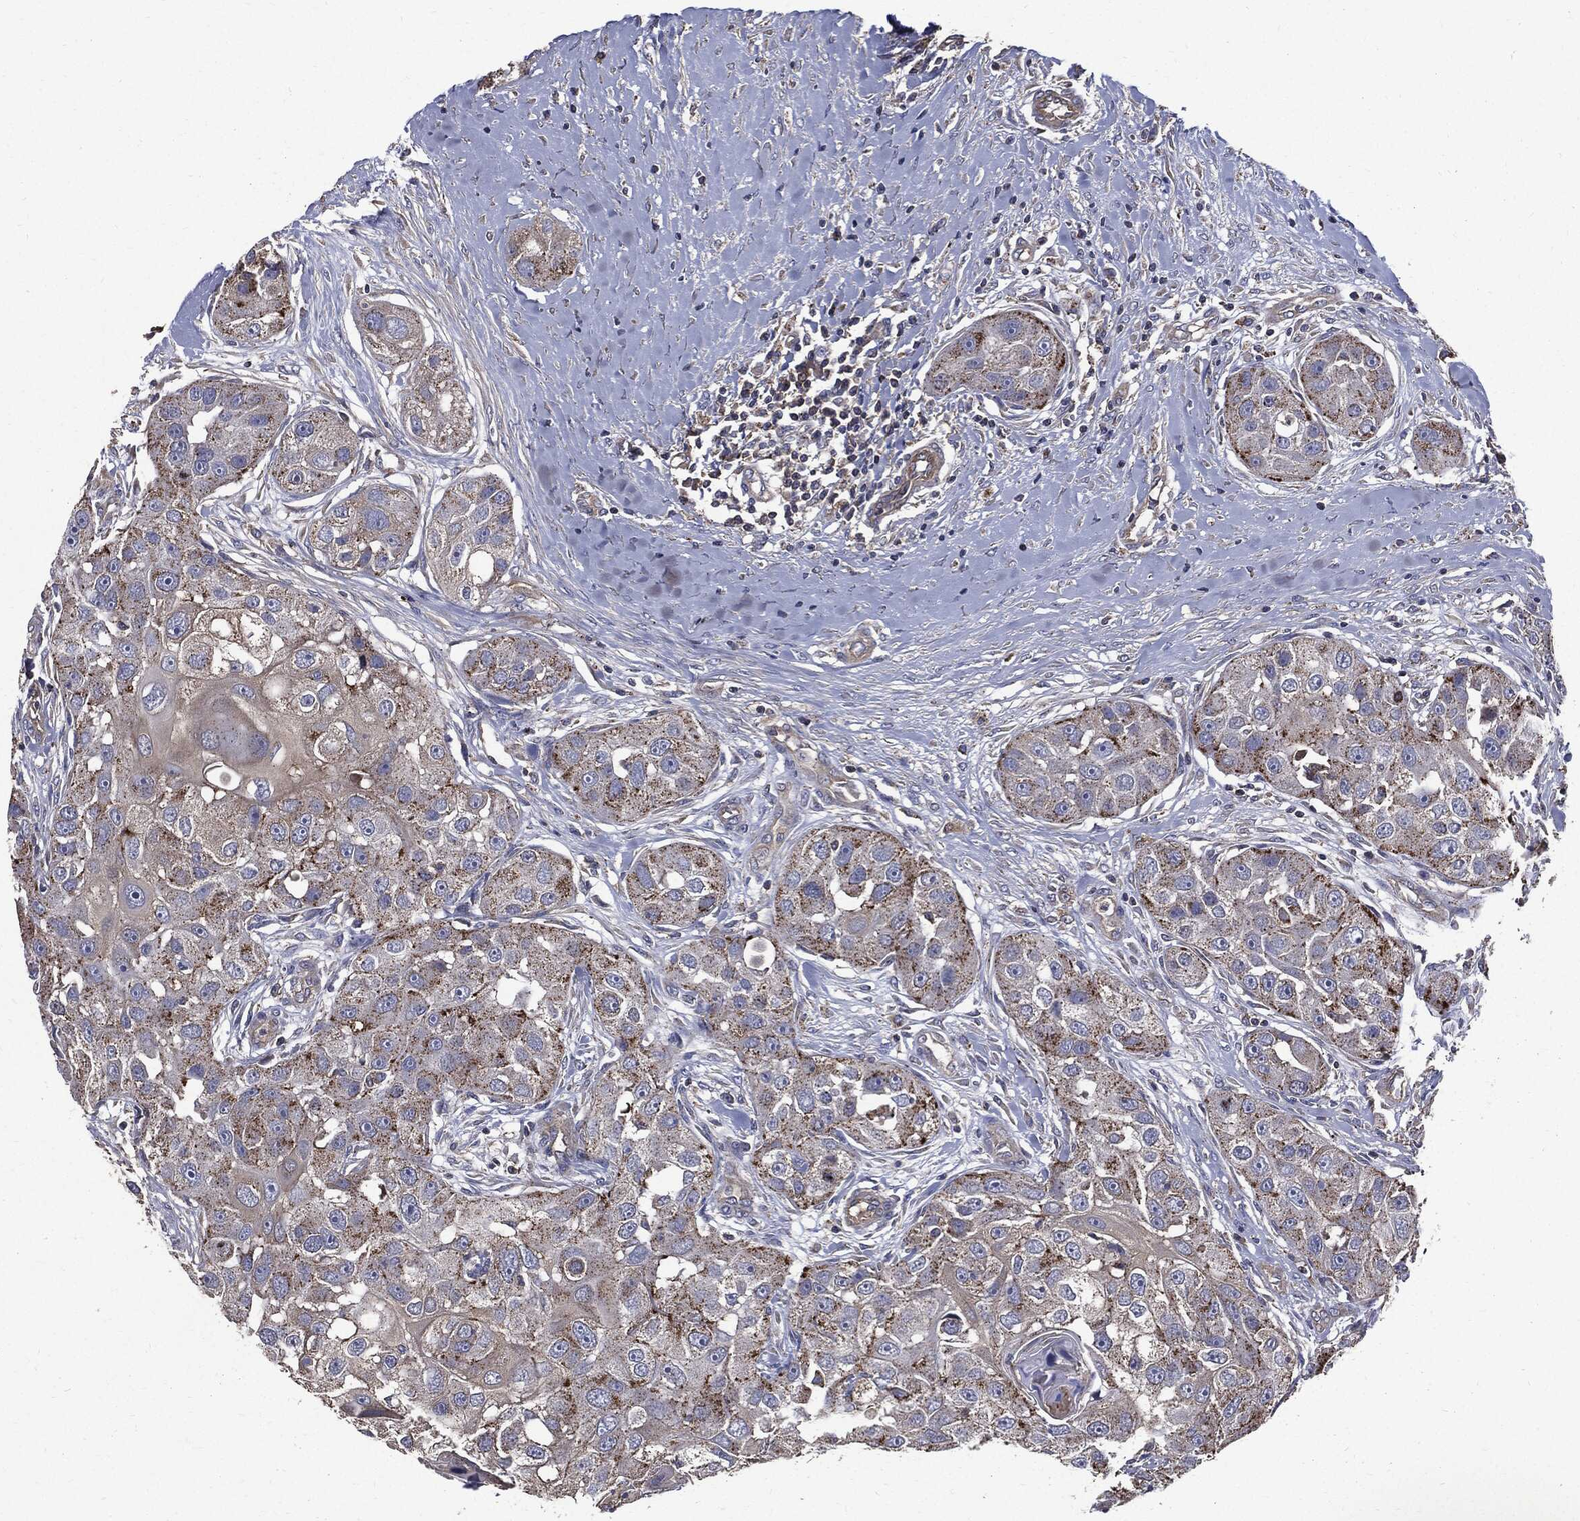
{"staining": {"intensity": "moderate", "quantity": "25%-75%", "location": "cytoplasmic/membranous"}, "tissue": "head and neck cancer", "cell_type": "Tumor cells", "image_type": "cancer", "snomed": [{"axis": "morphology", "description": "Normal tissue, NOS"}, {"axis": "morphology", "description": "Squamous cell carcinoma, NOS"}, {"axis": "topography", "description": "Skeletal muscle"}, {"axis": "topography", "description": "Head-Neck"}], "caption": "This photomicrograph demonstrates IHC staining of human squamous cell carcinoma (head and neck), with medium moderate cytoplasmic/membranous staining in approximately 25%-75% of tumor cells.", "gene": "PDCD6IP", "patient": {"sex": "male", "age": 51}}